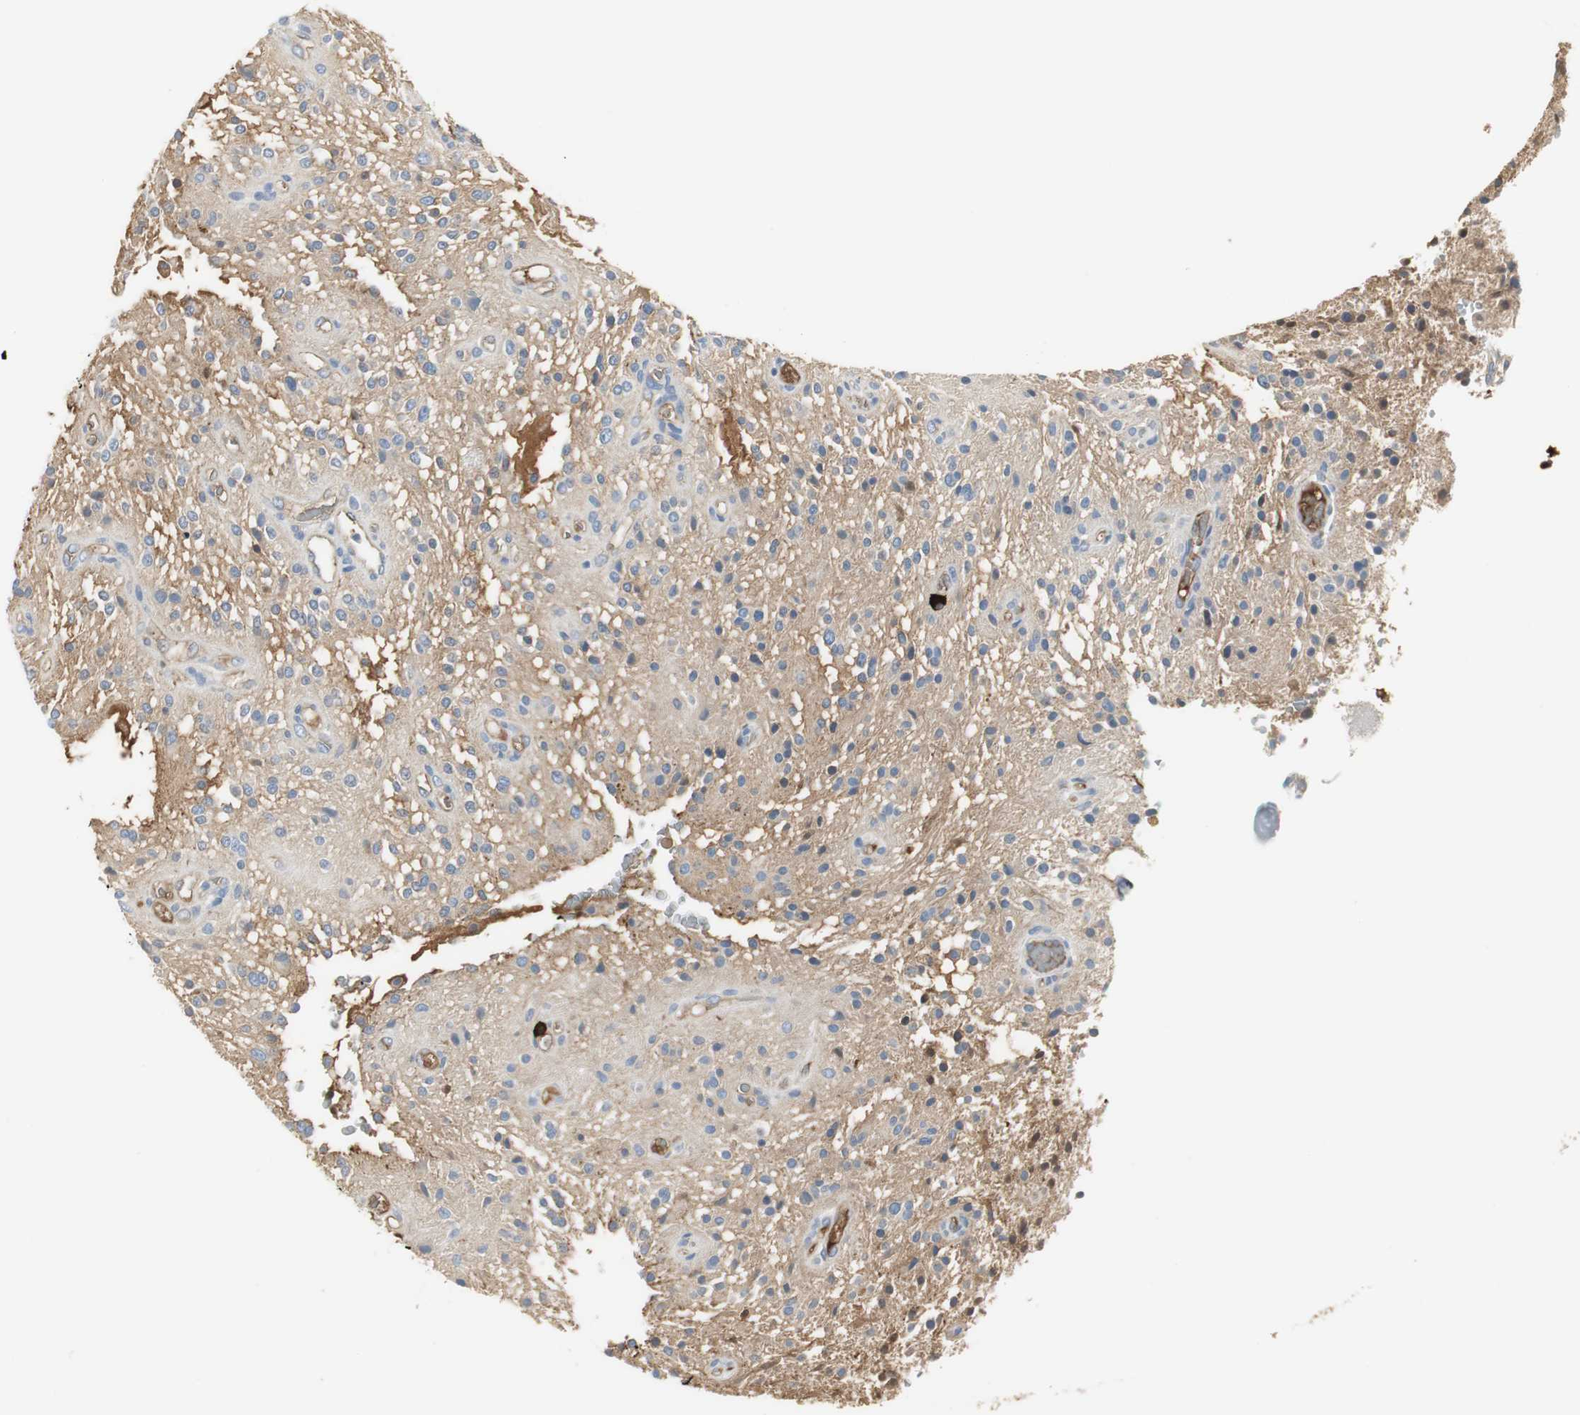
{"staining": {"intensity": "weak", "quantity": "25%-75%", "location": "cytoplasmic/membranous"}, "tissue": "glioma", "cell_type": "Tumor cells", "image_type": "cancer", "snomed": [{"axis": "morphology", "description": "Glioma, malignant, NOS"}, {"axis": "topography", "description": "Cerebellum"}], "caption": "Weak cytoplasmic/membranous expression is appreciated in approximately 25%-75% of tumor cells in malignant glioma. (DAB (3,3'-diaminobenzidine) IHC with brightfield microscopy, high magnification).", "gene": "IGHA1", "patient": {"sex": "female", "age": 10}}